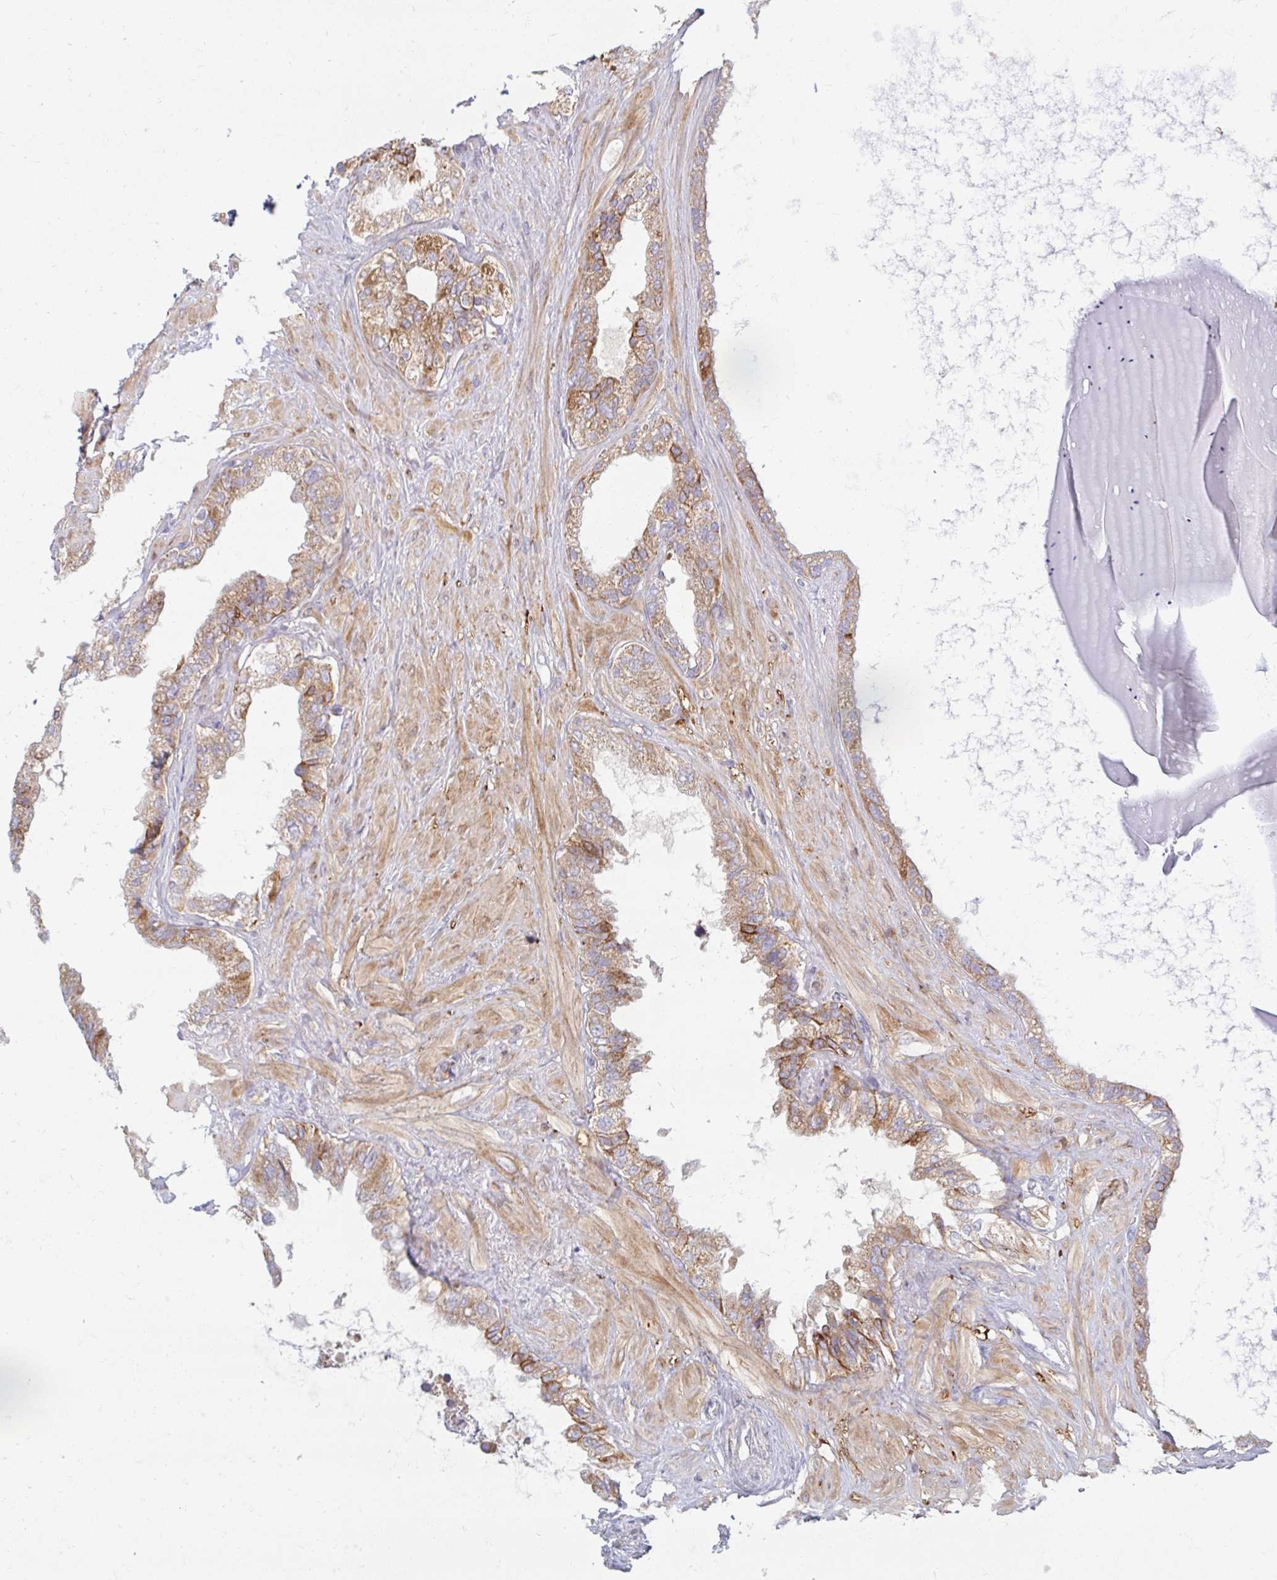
{"staining": {"intensity": "moderate", "quantity": ">75%", "location": "cytoplasmic/membranous"}, "tissue": "seminal vesicle", "cell_type": "Glandular cells", "image_type": "normal", "snomed": [{"axis": "morphology", "description": "Normal tissue, NOS"}, {"axis": "topography", "description": "Seminal veicle"}, {"axis": "topography", "description": "Peripheral nerve tissue"}], "caption": "Protein staining by IHC reveals moderate cytoplasmic/membranous staining in about >75% of glandular cells in unremarkable seminal vesicle. (DAB (3,3'-diaminobenzidine) = brown stain, brightfield microscopy at high magnification).", "gene": "SKP2", "patient": {"sex": "male", "age": 76}}